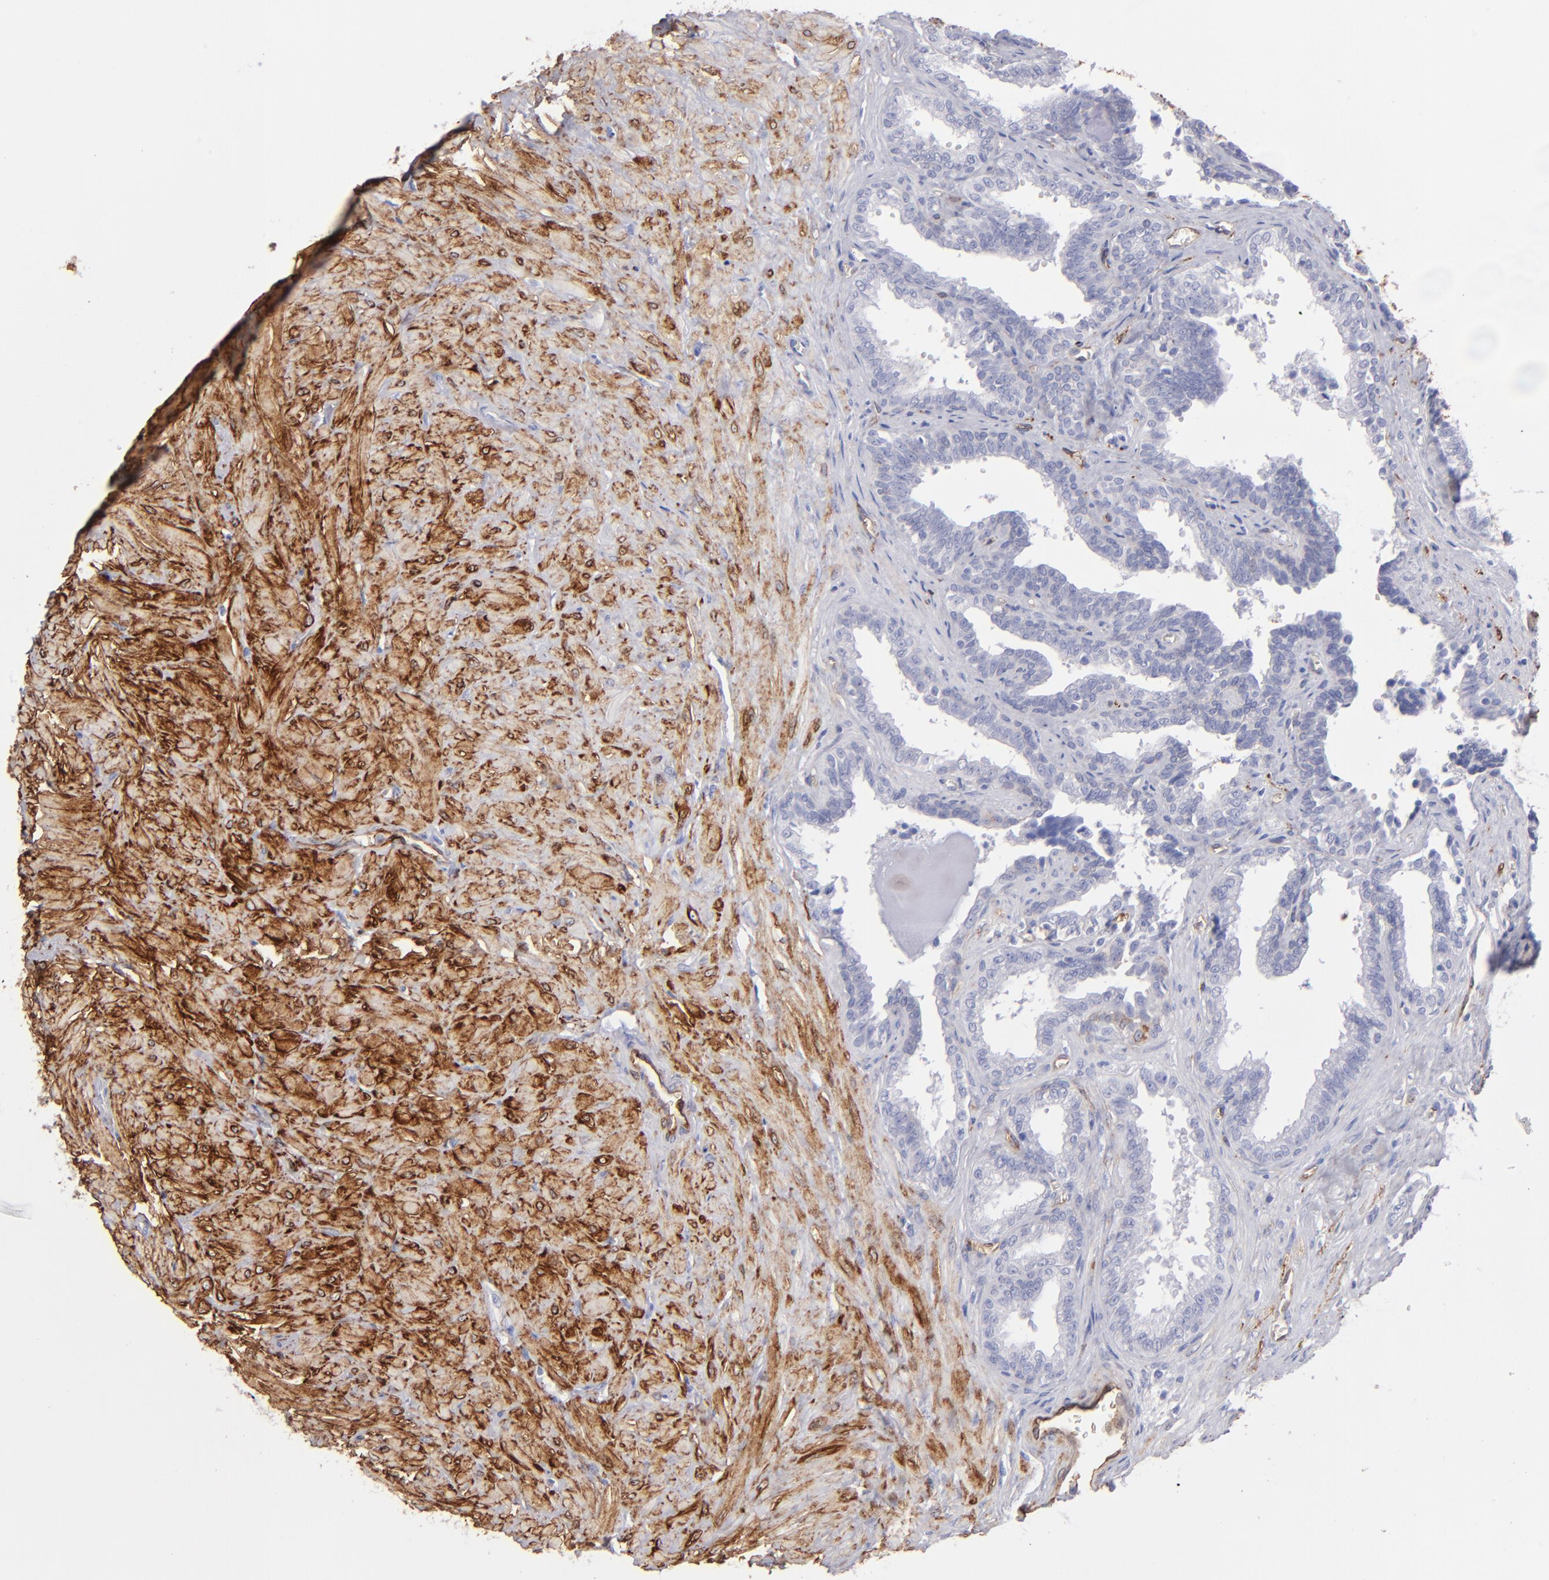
{"staining": {"intensity": "negative", "quantity": "none", "location": "none"}, "tissue": "seminal vesicle", "cell_type": "Glandular cells", "image_type": "normal", "snomed": [{"axis": "morphology", "description": "Normal tissue, NOS"}, {"axis": "topography", "description": "Seminal veicle"}], "caption": "Immunohistochemistry (IHC) of normal seminal vesicle displays no positivity in glandular cells. The staining is performed using DAB brown chromogen with nuclei counter-stained in using hematoxylin.", "gene": "AHNAK2", "patient": {"sex": "male", "age": 26}}